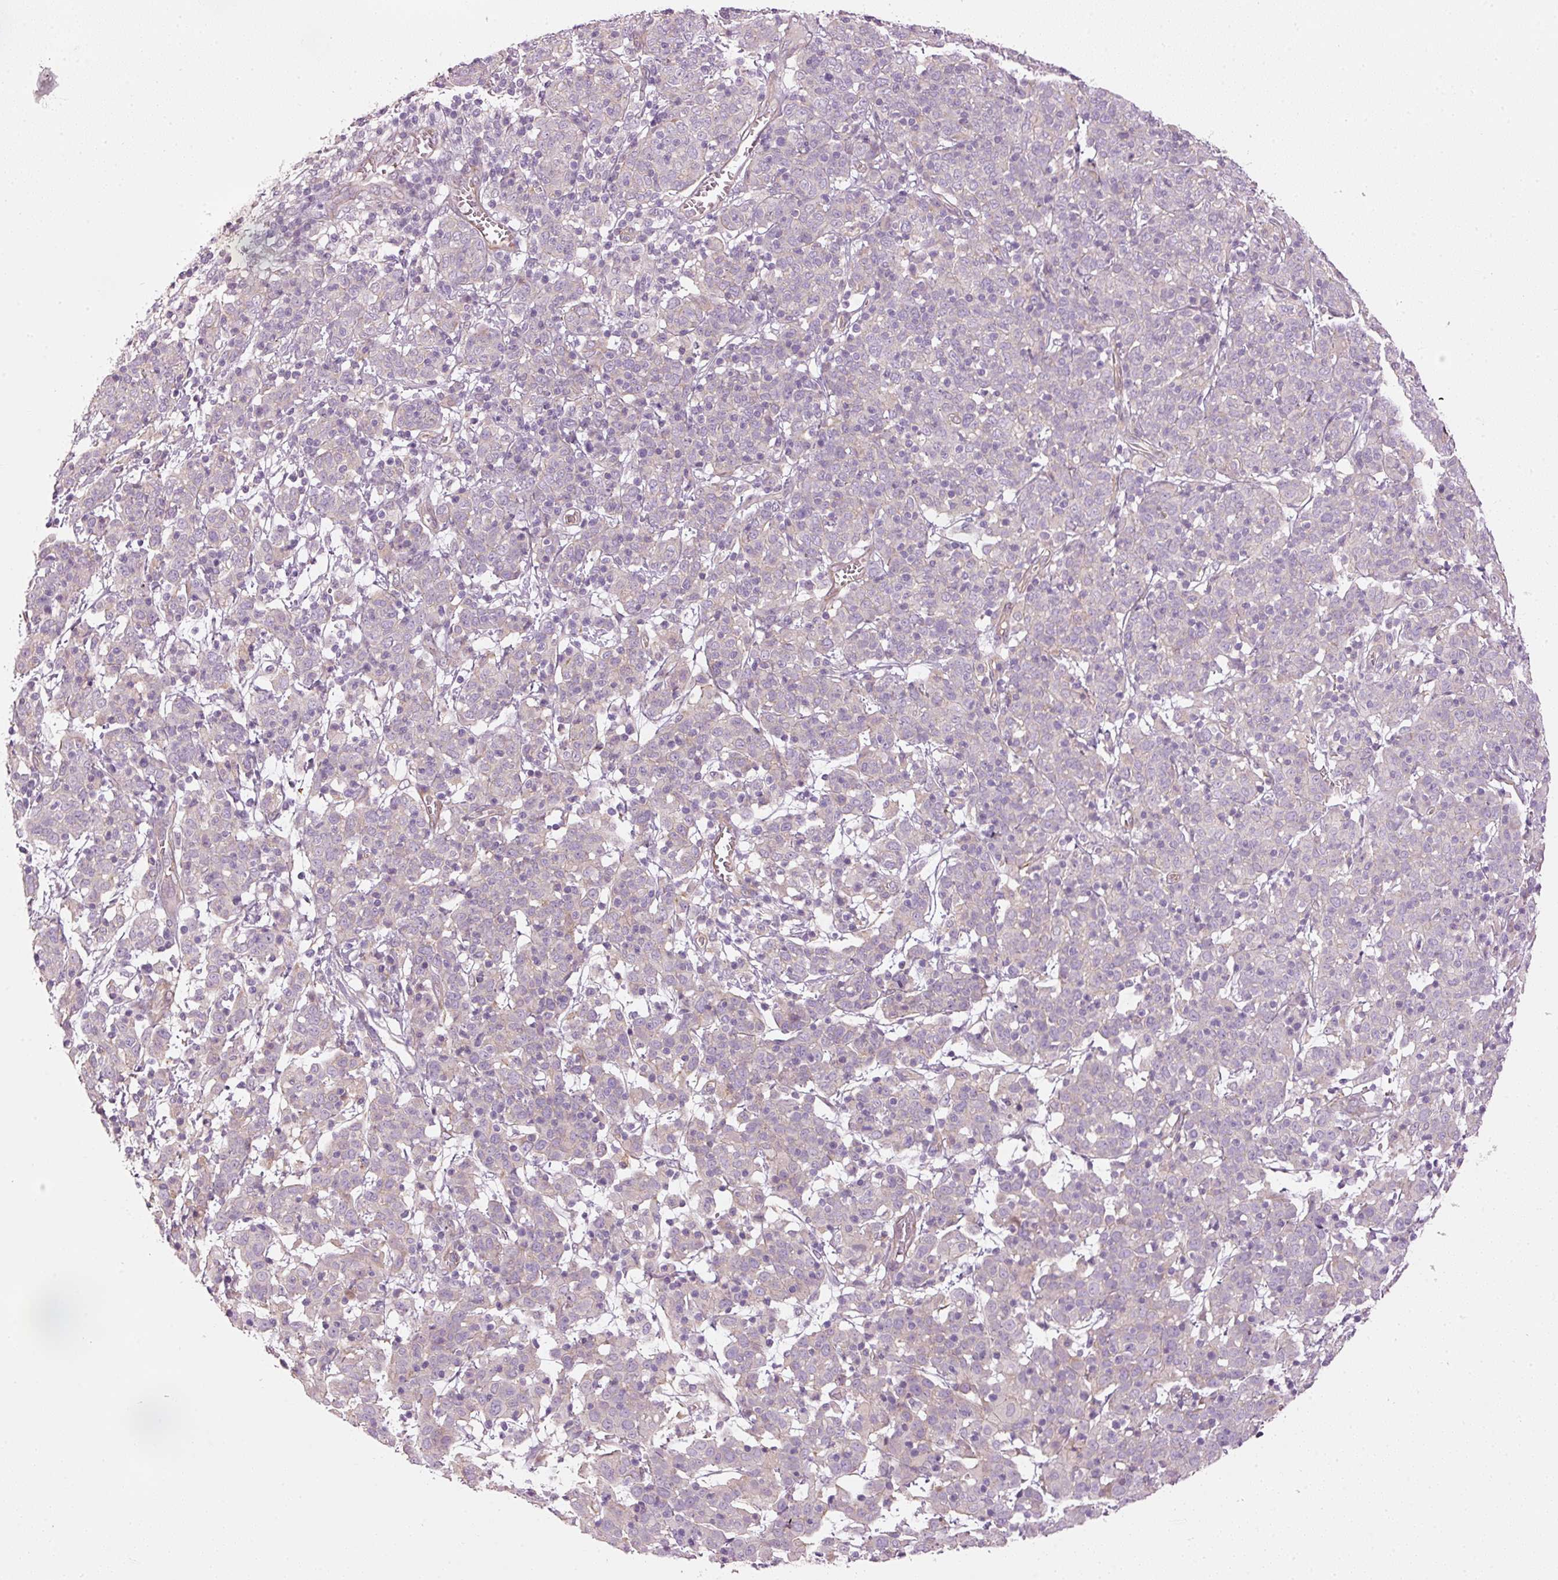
{"staining": {"intensity": "negative", "quantity": "none", "location": "none"}, "tissue": "cervical cancer", "cell_type": "Tumor cells", "image_type": "cancer", "snomed": [{"axis": "morphology", "description": "Squamous cell carcinoma, NOS"}, {"axis": "topography", "description": "Cervix"}], "caption": "Immunohistochemical staining of cervical cancer (squamous cell carcinoma) displays no significant positivity in tumor cells.", "gene": "OSR2", "patient": {"sex": "female", "age": 67}}